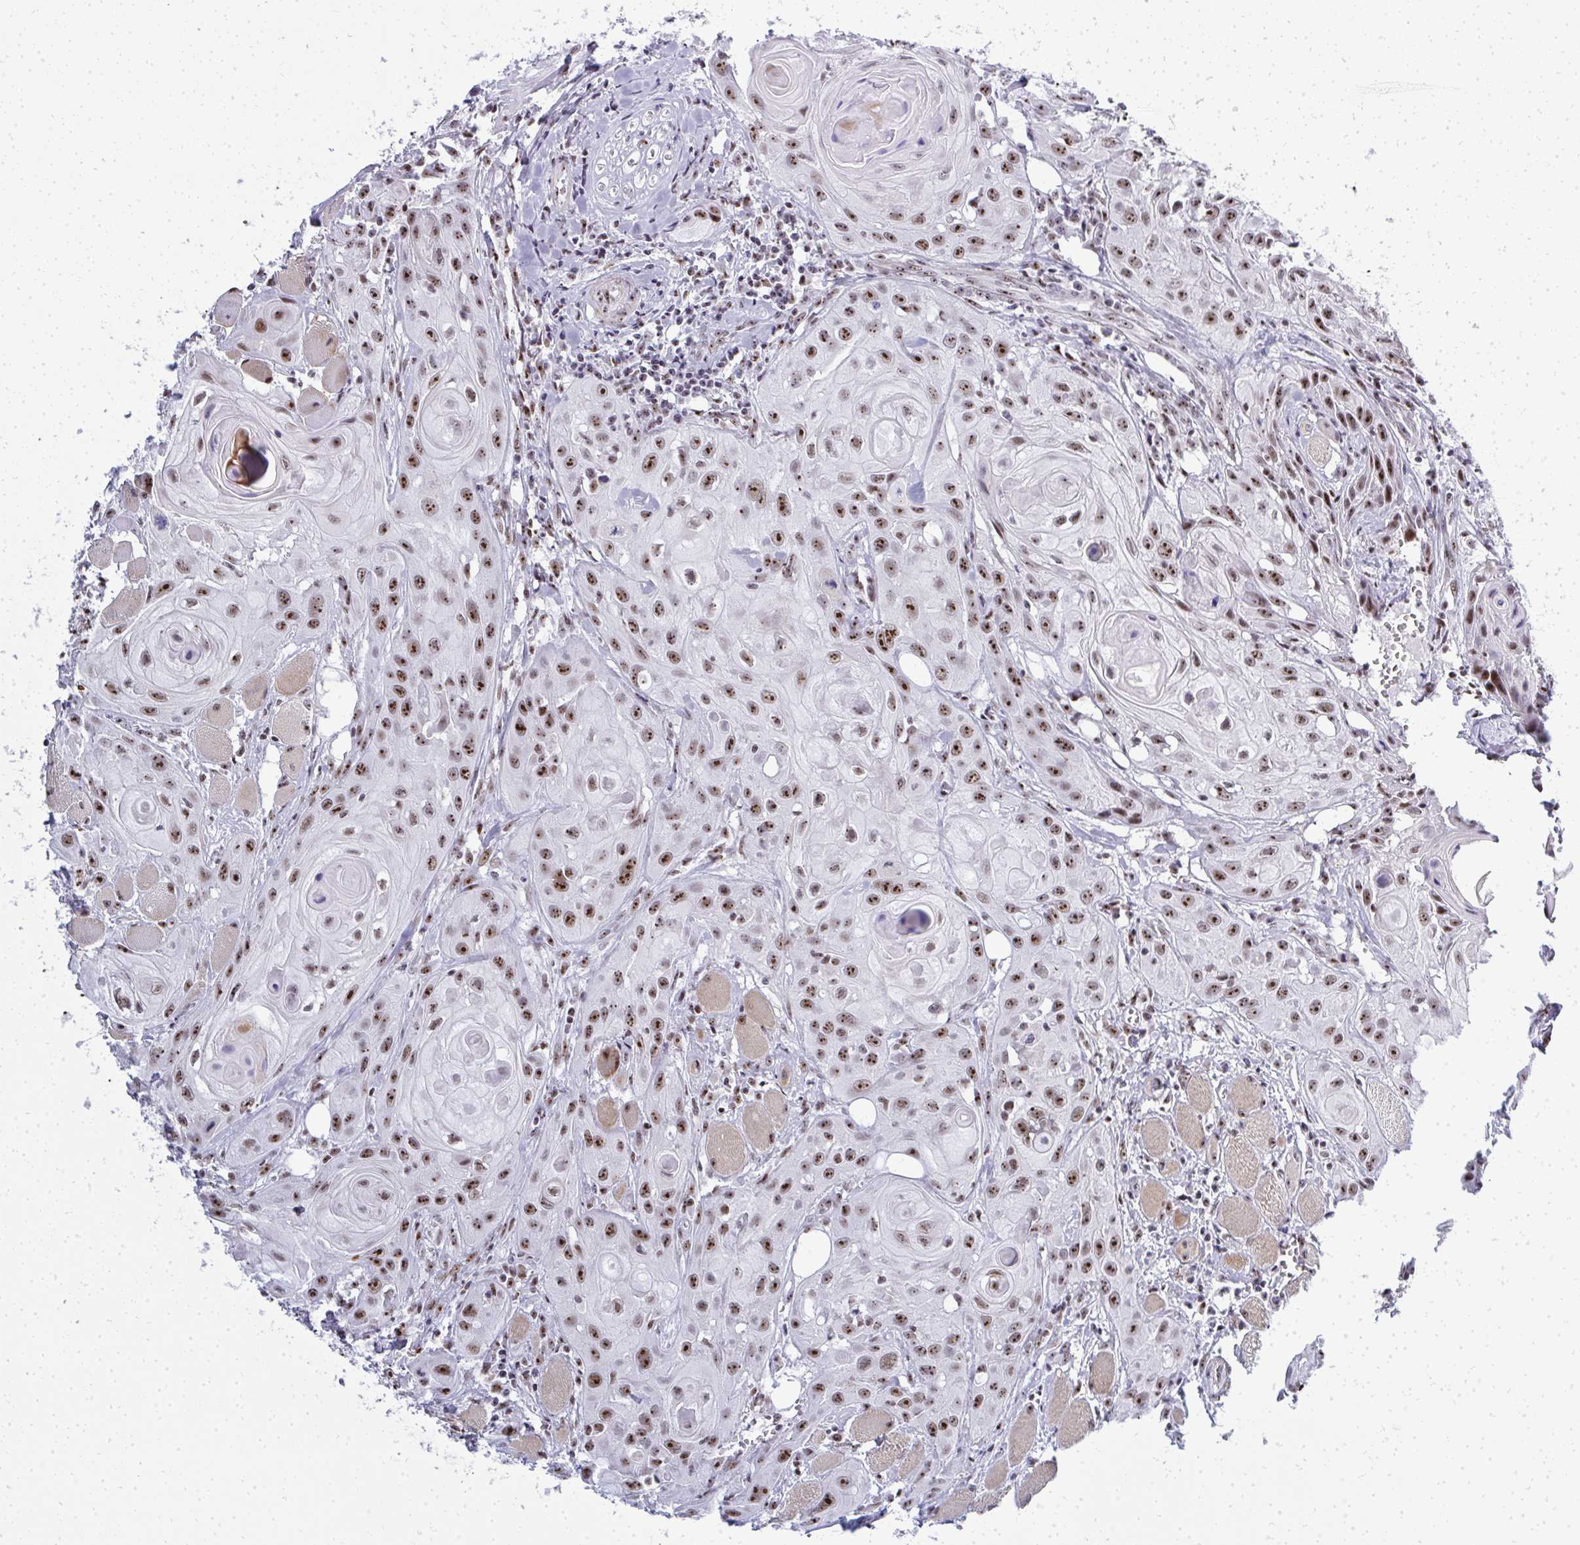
{"staining": {"intensity": "moderate", "quantity": ">75%", "location": "nuclear"}, "tissue": "head and neck cancer", "cell_type": "Tumor cells", "image_type": "cancer", "snomed": [{"axis": "morphology", "description": "Squamous cell carcinoma, NOS"}, {"axis": "topography", "description": "Oral tissue"}, {"axis": "topography", "description": "Head-Neck"}], "caption": "Squamous cell carcinoma (head and neck) tissue displays moderate nuclear staining in about >75% of tumor cells, visualized by immunohistochemistry. (Brightfield microscopy of DAB IHC at high magnification).", "gene": "SIRT7", "patient": {"sex": "male", "age": 58}}